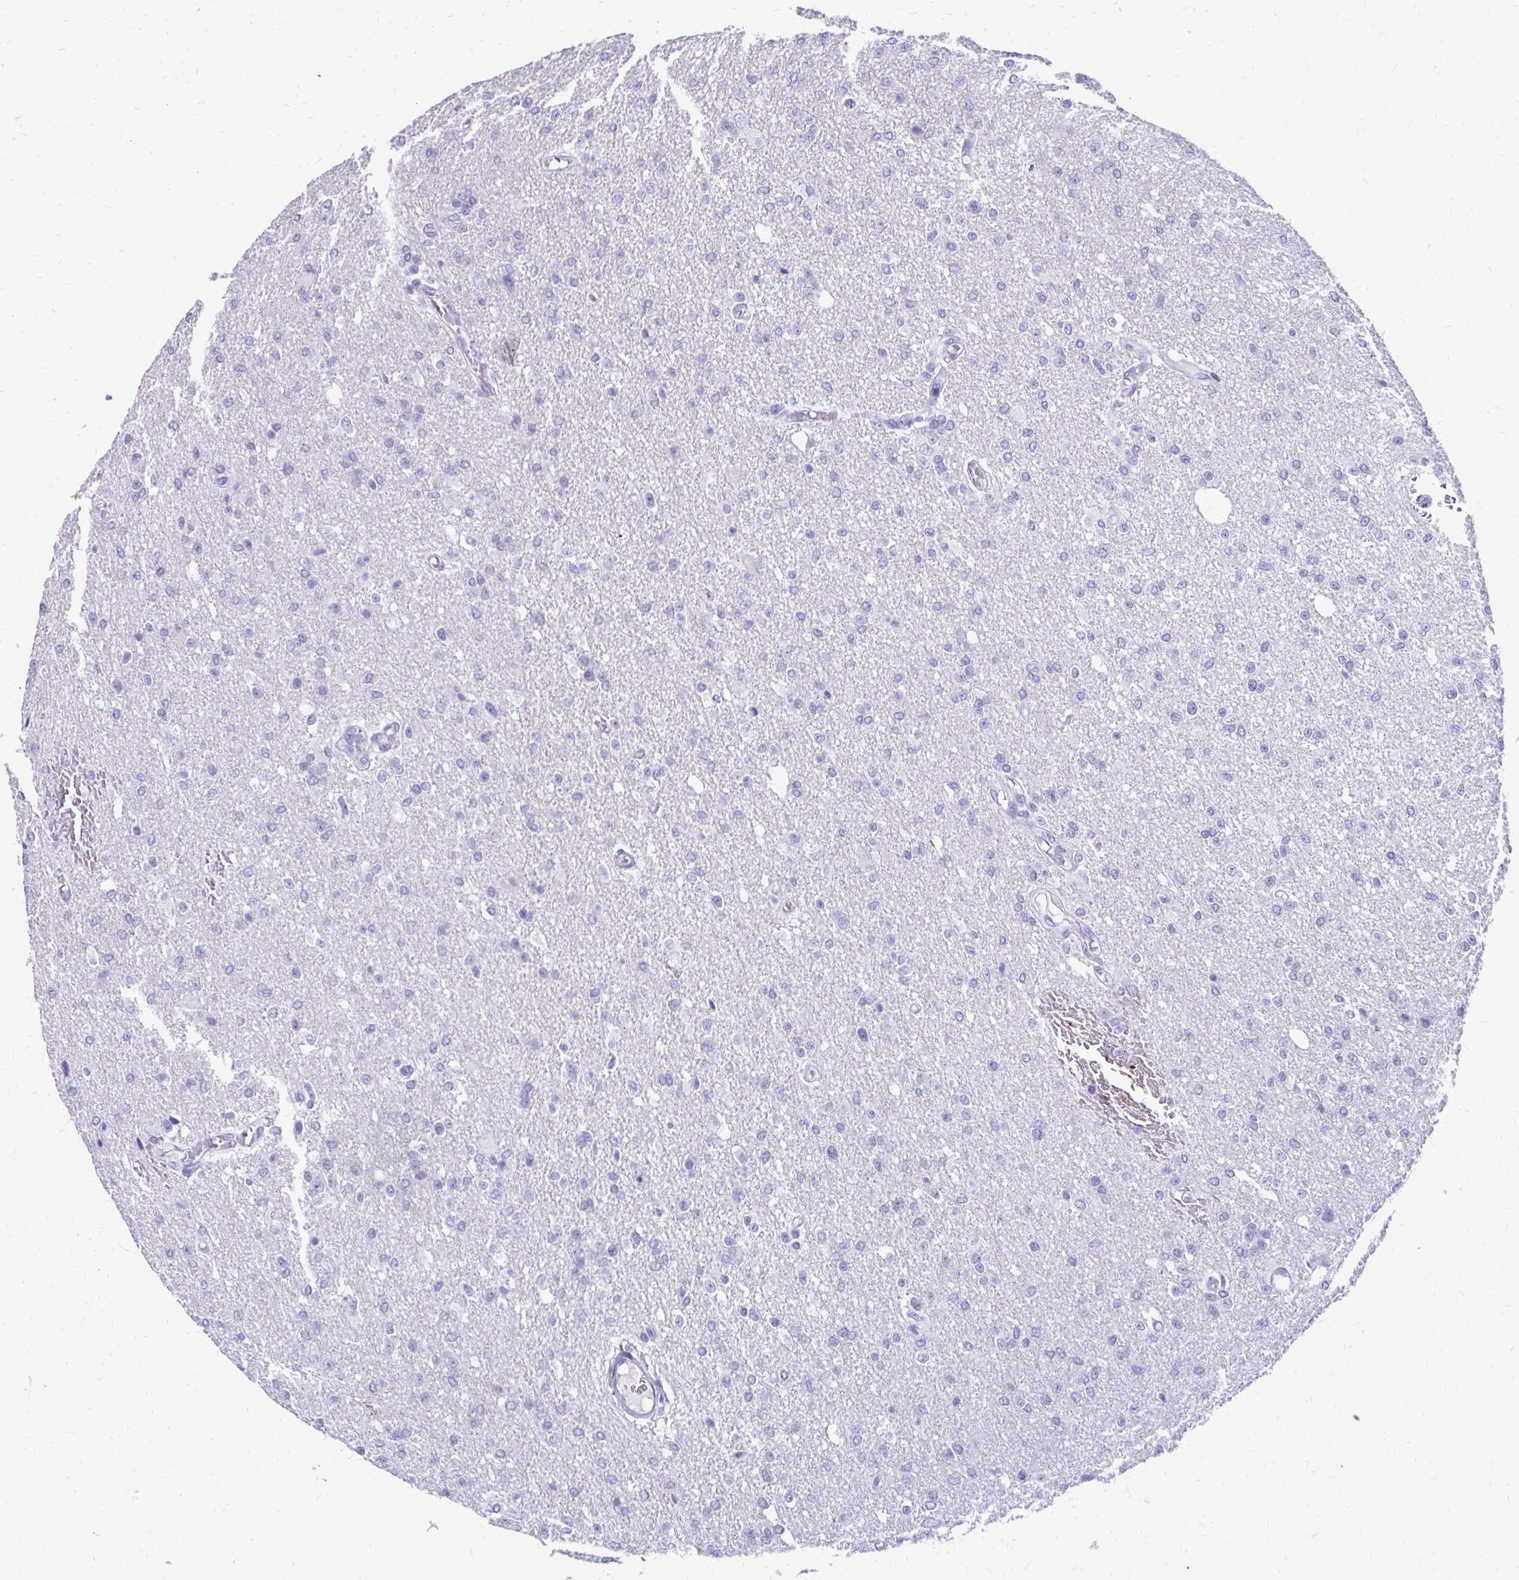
{"staining": {"intensity": "negative", "quantity": "none", "location": "none"}, "tissue": "glioma", "cell_type": "Tumor cells", "image_type": "cancer", "snomed": [{"axis": "morphology", "description": "Glioma, malignant, Low grade"}, {"axis": "topography", "description": "Brain"}], "caption": "There is no significant staining in tumor cells of low-grade glioma (malignant). (Stains: DAB (3,3'-diaminobenzidine) immunohistochemistry (IHC) with hematoxylin counter stain, Microscopy: brightfield microscopy at high magnification).", "gene": "SATL1", "patient": {"sex": "male", "age": 26}}